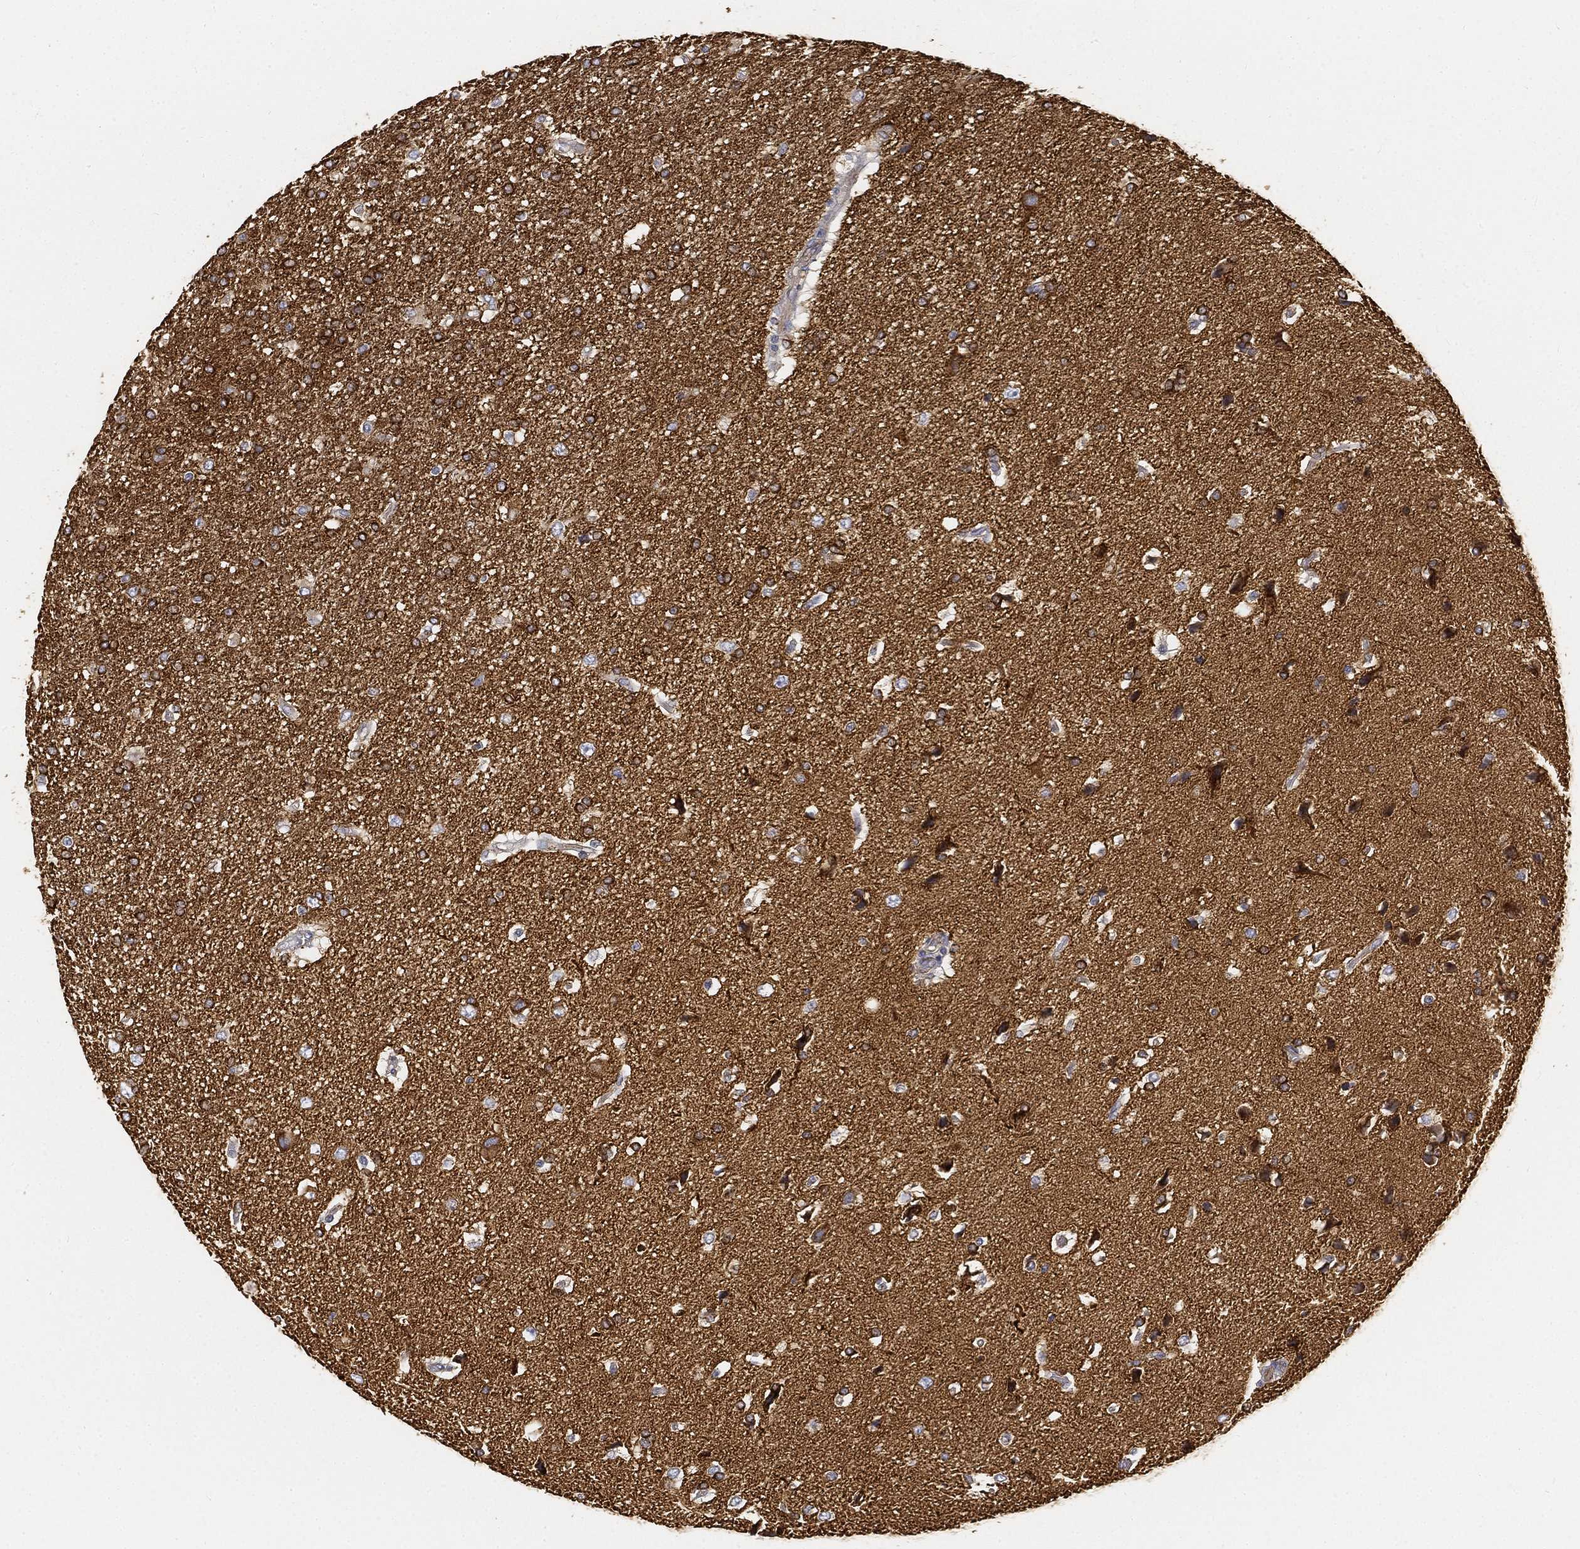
{"staining": {"intensity": "negative", "quantity": "none", "location": "none"}, "tissue": "glioma", "cell_type": "Tumor cells", "image_type": "cancer", "snomed": [{"axis": "morphology", "description": "Glioma, malignant, High grade"}, {"axis": "topography", "description": "Brain"}], "caption": "The histopathology image shows no significant staining in tumor cells of glioma.", "gene": "TMEM25", "patient": {"sex": "female", "age": 63}}